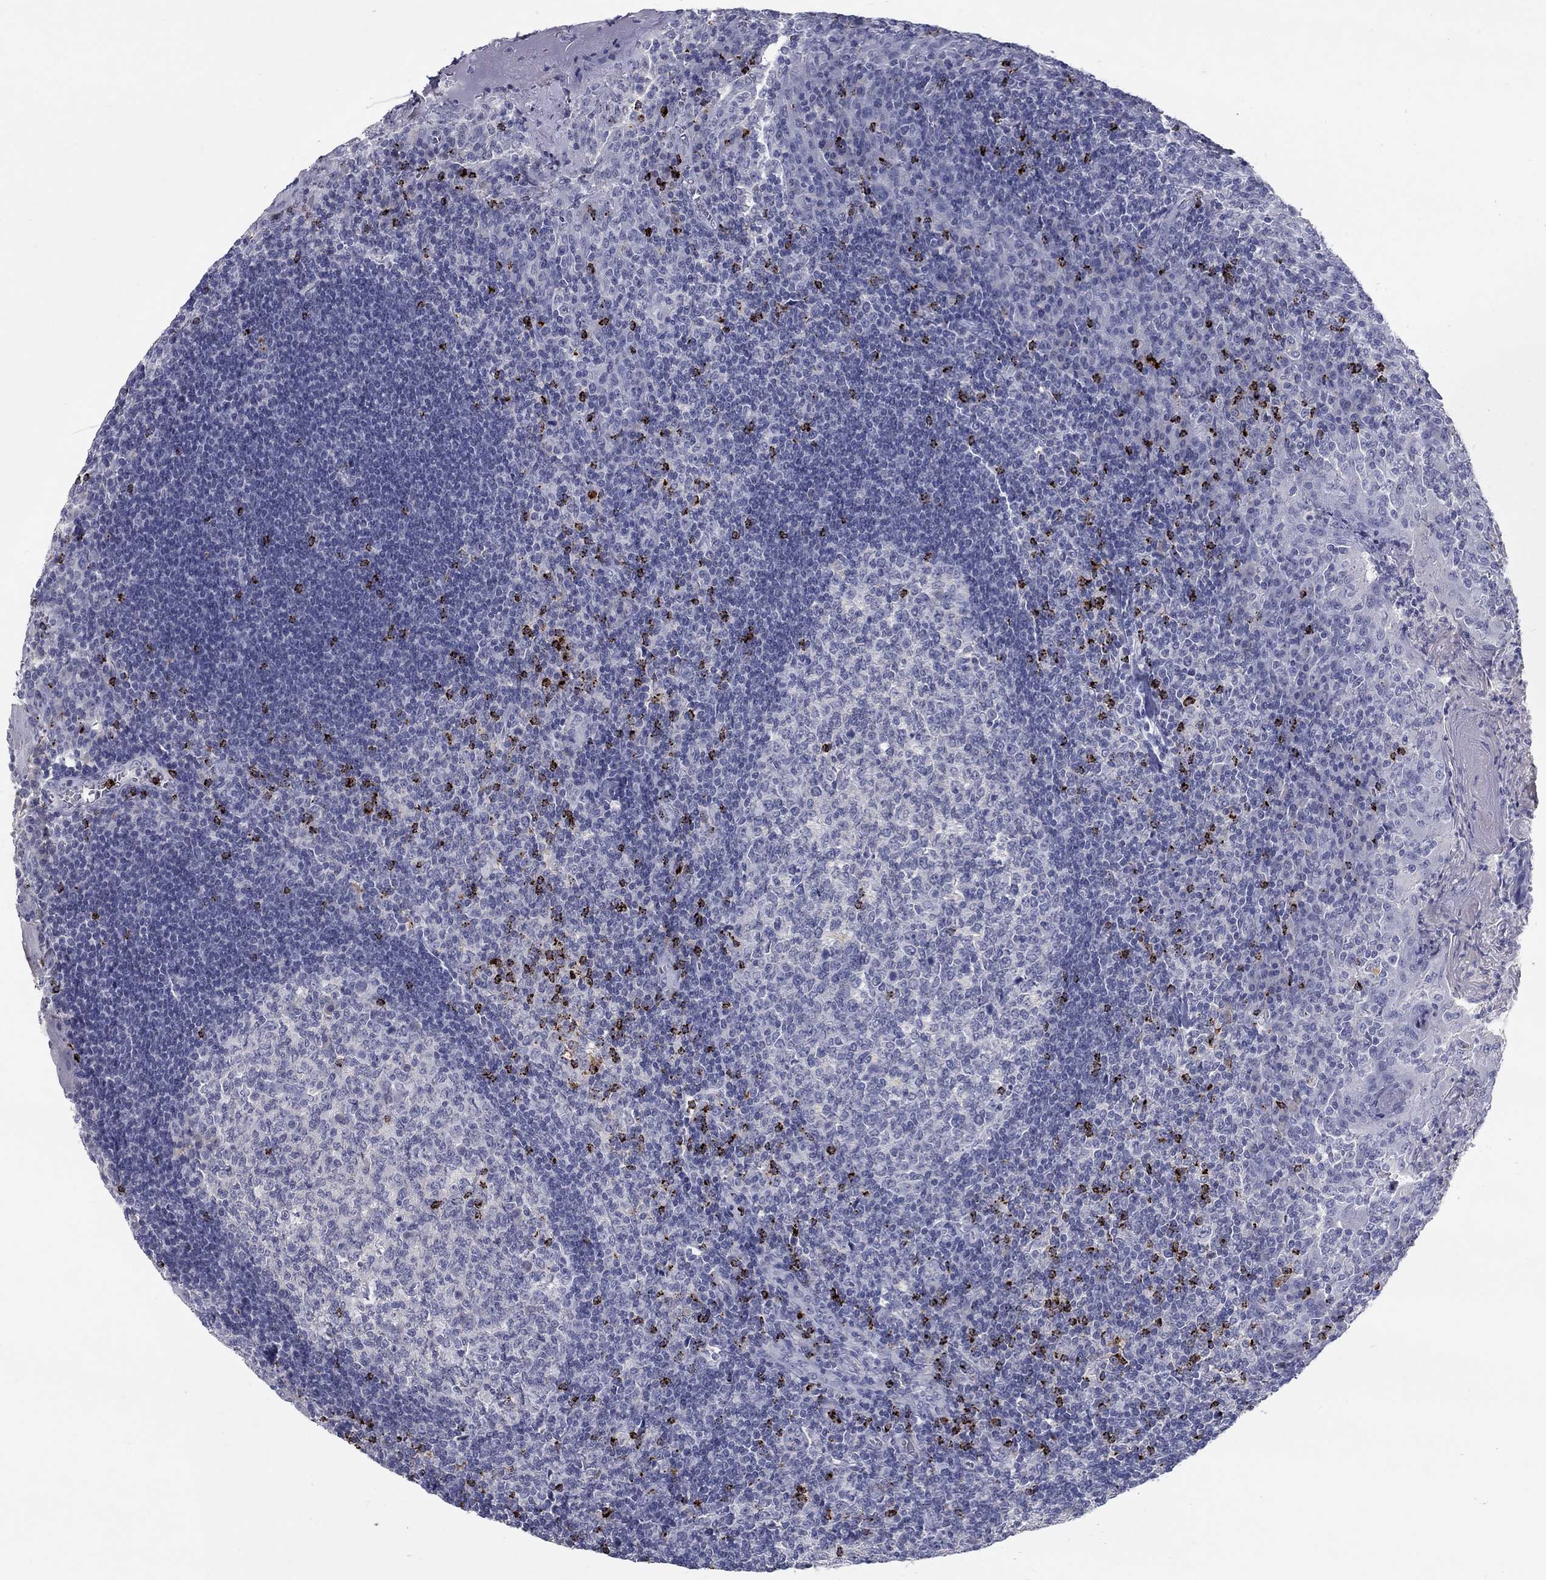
{"staining": {"intensity": "strong", "quantity": "<25%", "location": "cytoplasmic/membranous"}, "tissue": "tonsil", "cell_type": "Germinal center cells", "image_type": "normal", "snomed": [{"axis": "morphology", "description": "Normal tissue, NOS"}, {"axis": "topography", "description": "Tonsil"}], "caption": "This is a histology image of immunohistochemistry (IHC) staining of normal tonsil, which shows strong positivity in the cytoplasmic/membranous of germinal center cells.", "gene": "GZMA", "patient": {"sex": "female", "age": 12}}